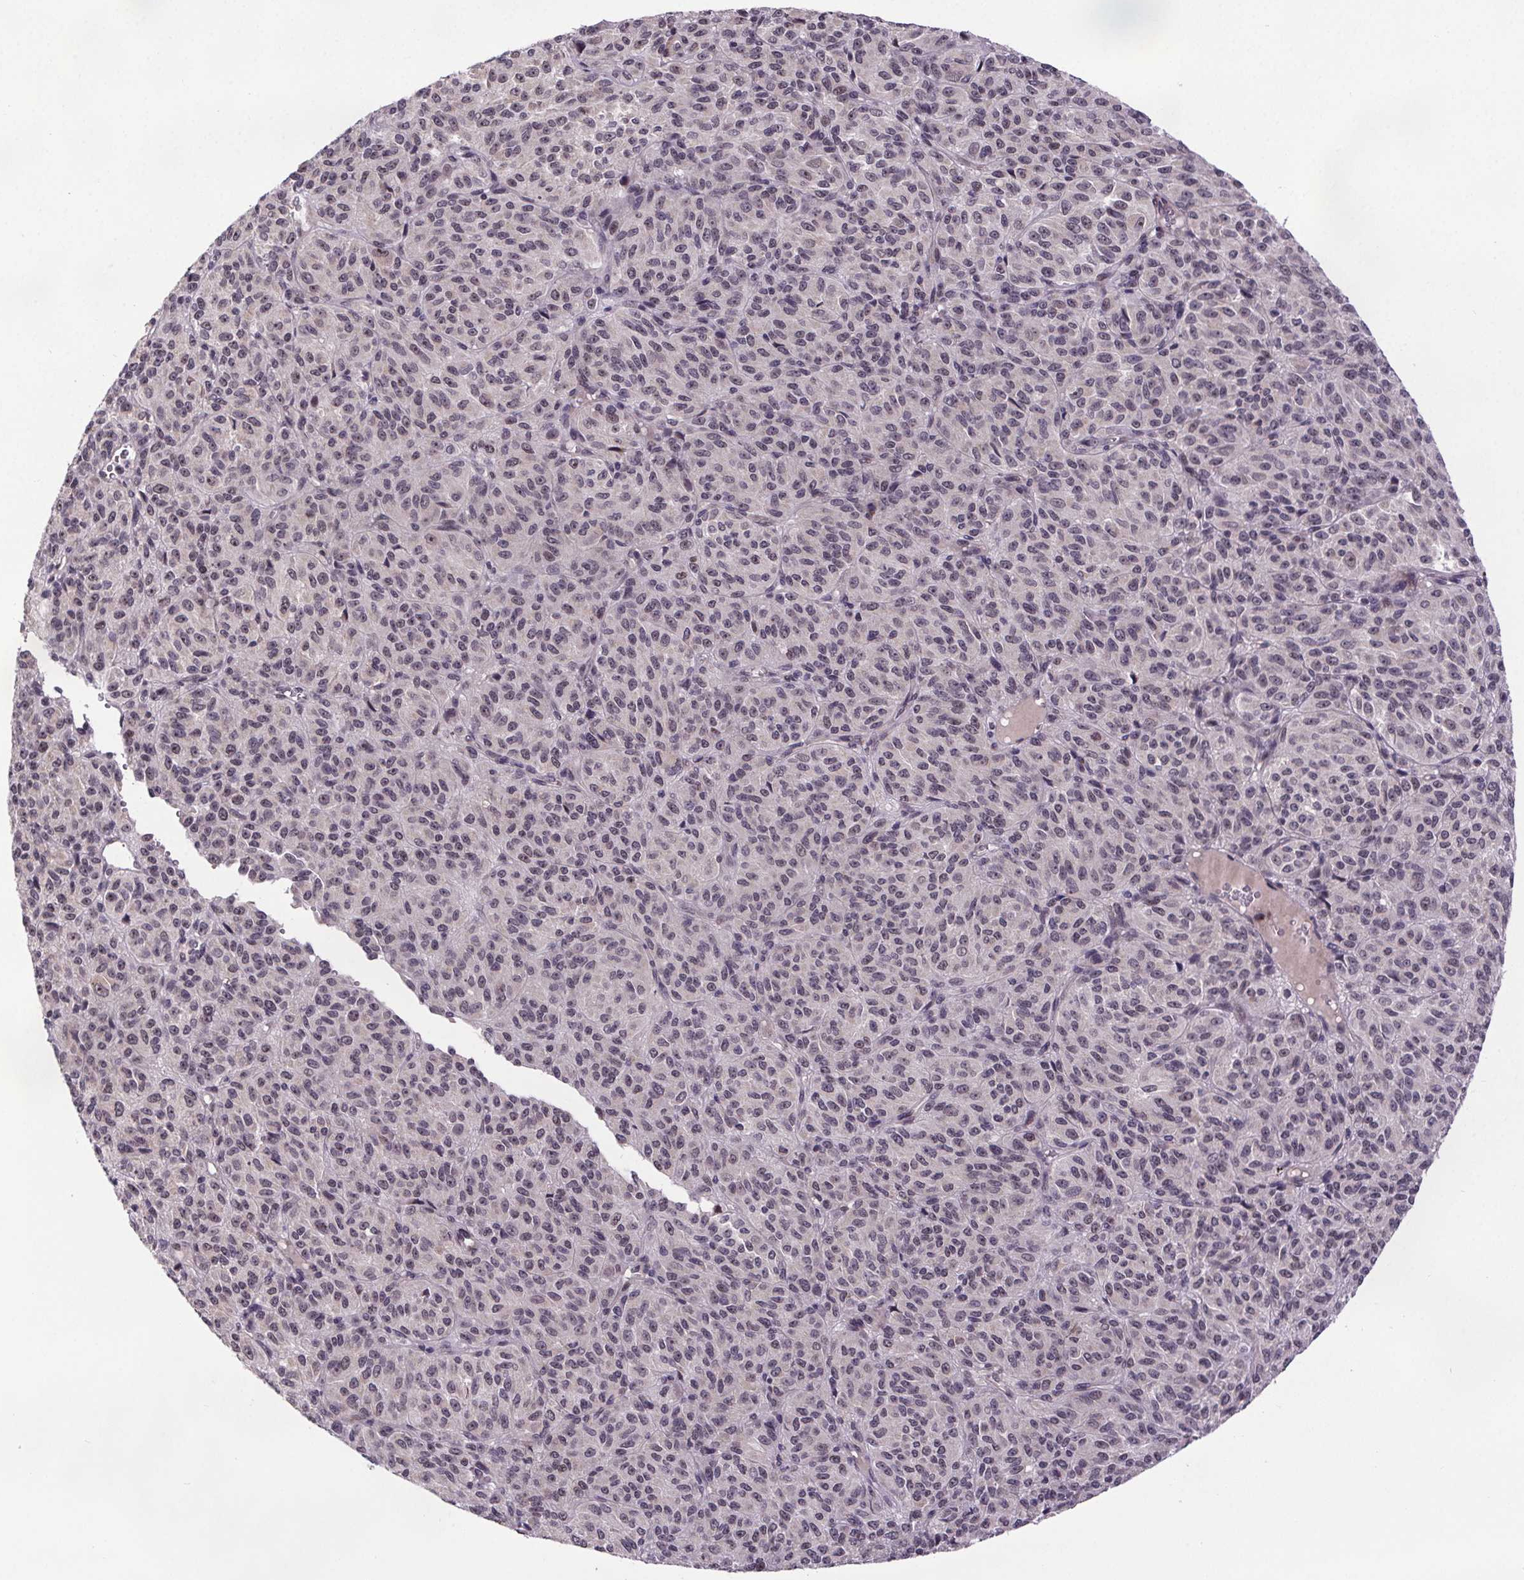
{"staining": {"intensity": "weak", "quantity": "<25%", "location": "nuclear"}, "tissue": "melanoma", "cell_type": "Tumor cells", "image_type": "cancer", "snomed": [{"axis": "morphology", "description": "Malignant melanoma, Metastatic site"}, {"axis": "topography", "description": "Brain"}], "caption": "IHC of human melanoma demonstrates no positivity in tumor cells.", "gene": "ATMIN", "patient": {"sex": "female", "age": 56}}